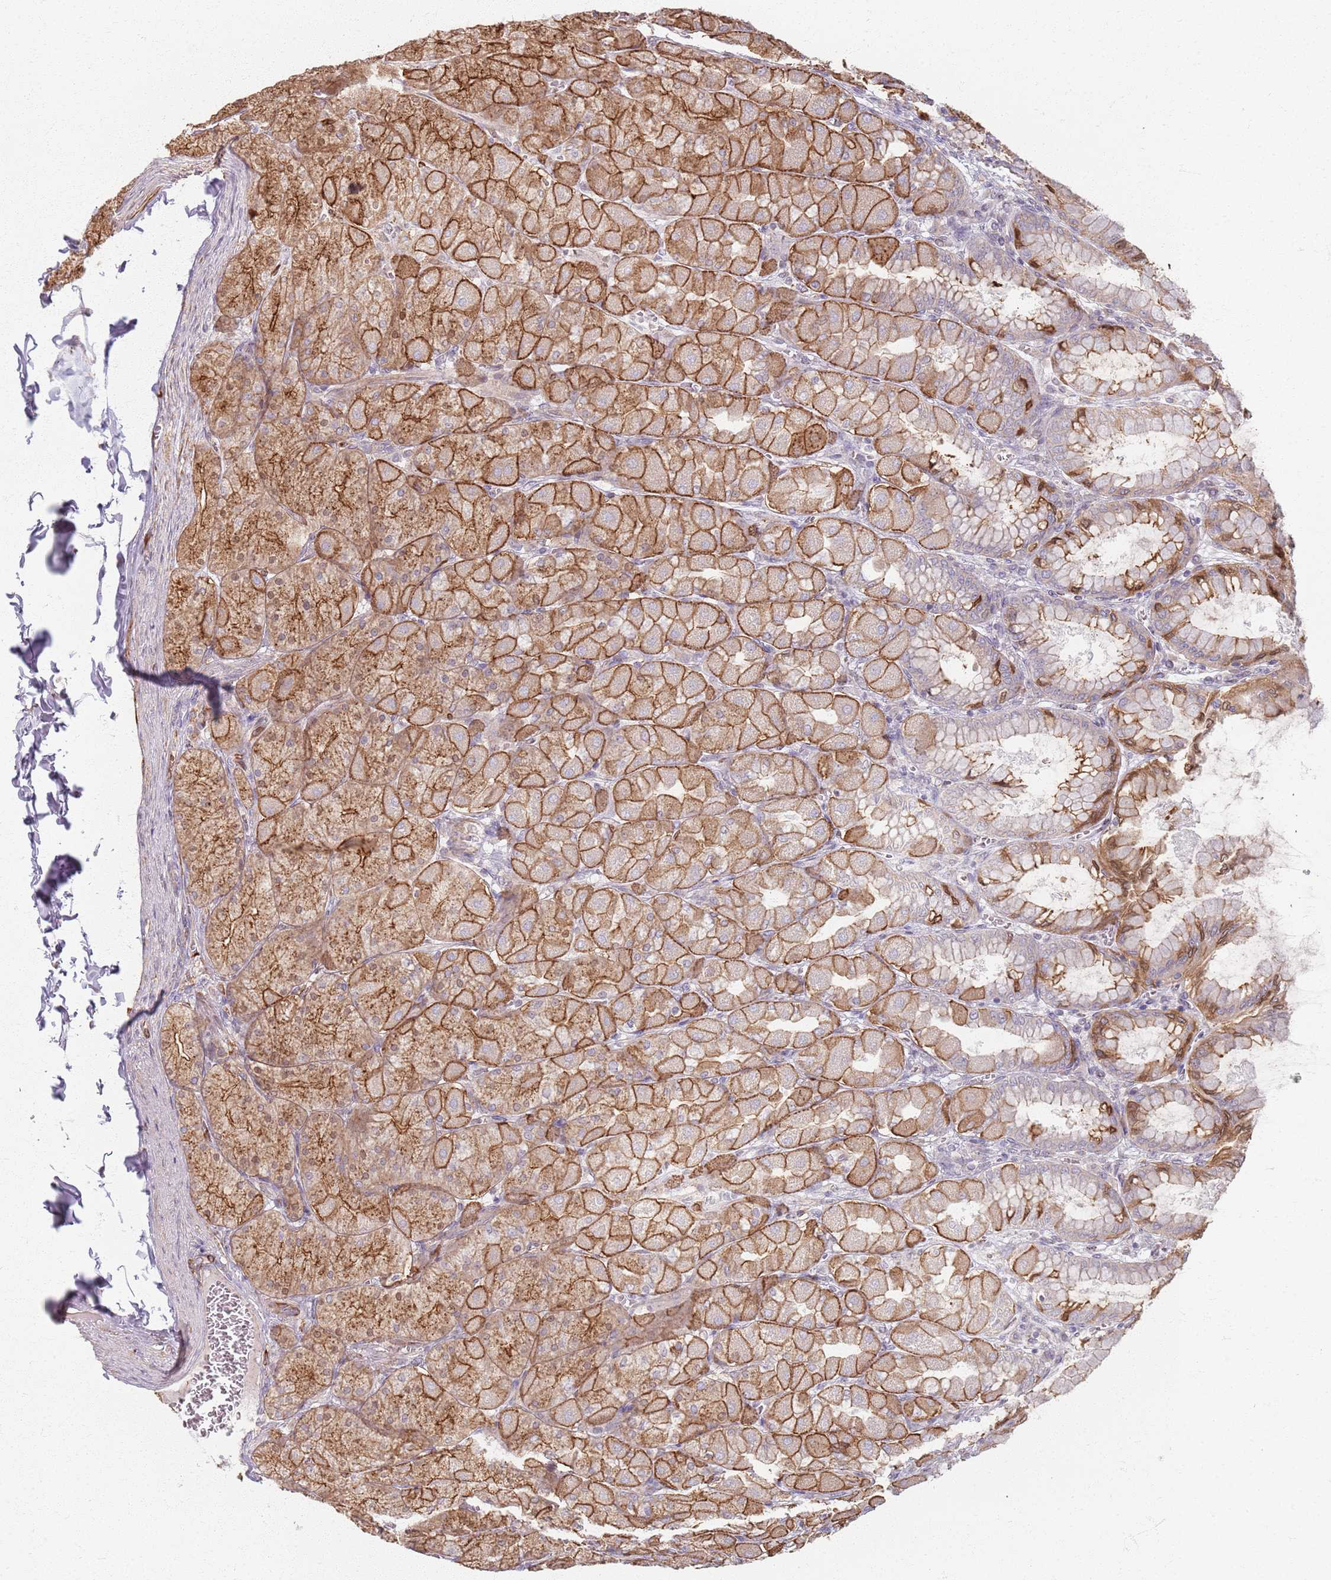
{"staining": {"intensity": "moderate", "quantity": ">75%", "location": "cytoplasmic/membranous"}, "tissue": "stomach", "cell_type": "Glandular cells", "image_type": "normal", "snomed": [{"axis": "morphology", "description": "Normal tissue, NOS"}, {"axis": "topography", "description": "Stomach, upper"}], "caption": "Protein expression analysis of benign human stomach reveals moderate cytoplasmic/membranous expression in approximately >75% of glandular cells.", "gene": "KCNA5", "patient": {"sex": "female", "age": 56}}